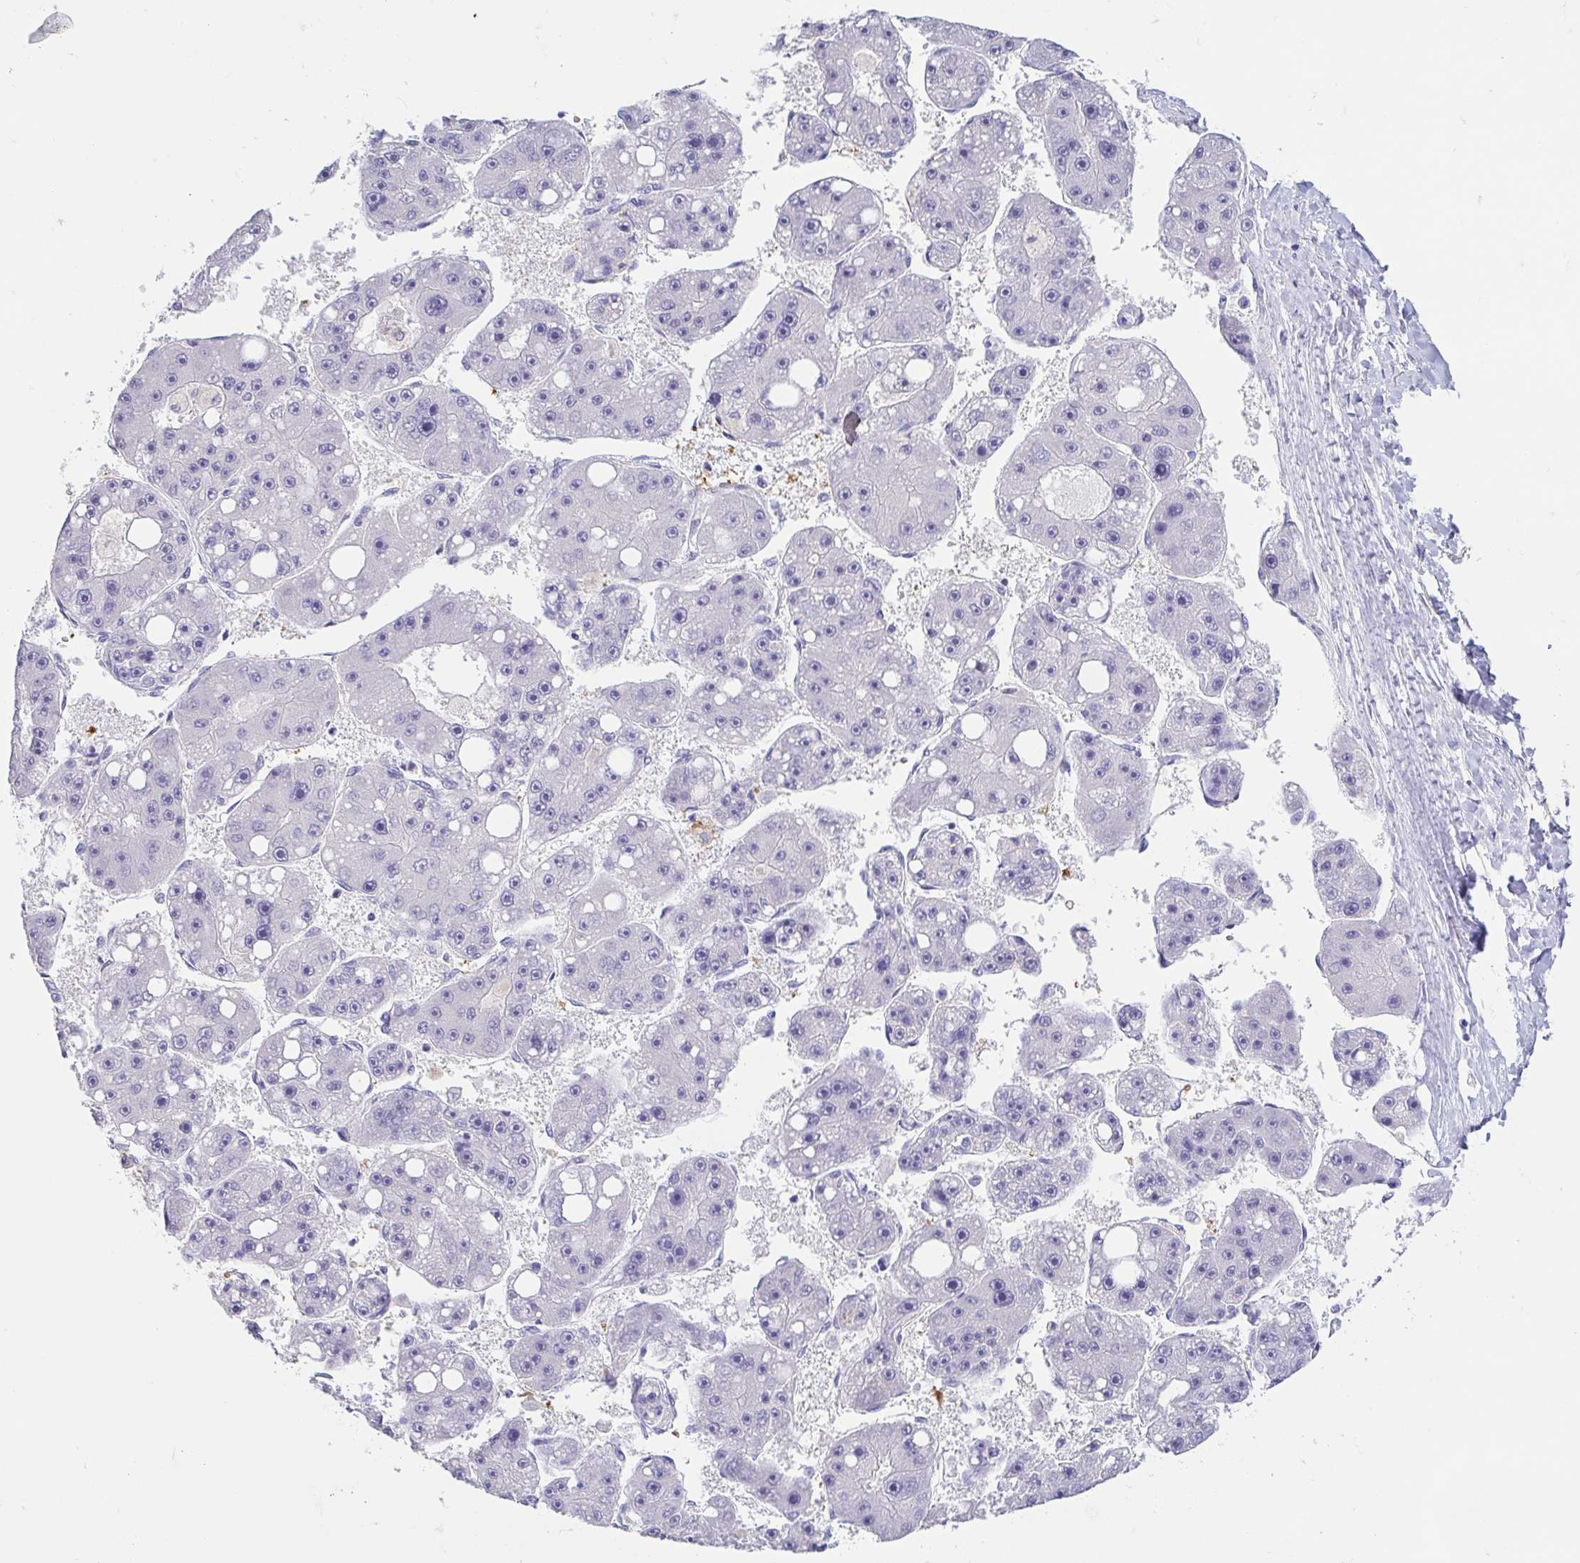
{"staining": {"intensity": "negative", "quantity": "none", "location": "none"}, "tissue": "liver cancer", "cell_type": "Tumor cells", "image_type": "cancer", "snomed": [{"axis": "morphology", "description": "Carcinoma, Hepatocellular, NOS"}, {"axis": "topography", "description": "Liver"}], "caption": "DAB immunohistochemical staining of hepatocellular carcinoma (liver) displays no significant expression in tumor cells. (Immunohistochemistry, brightfield microscopy, high magnification).", "gene": "FABP3", "patient": {"sex": "female", "age": 61}}